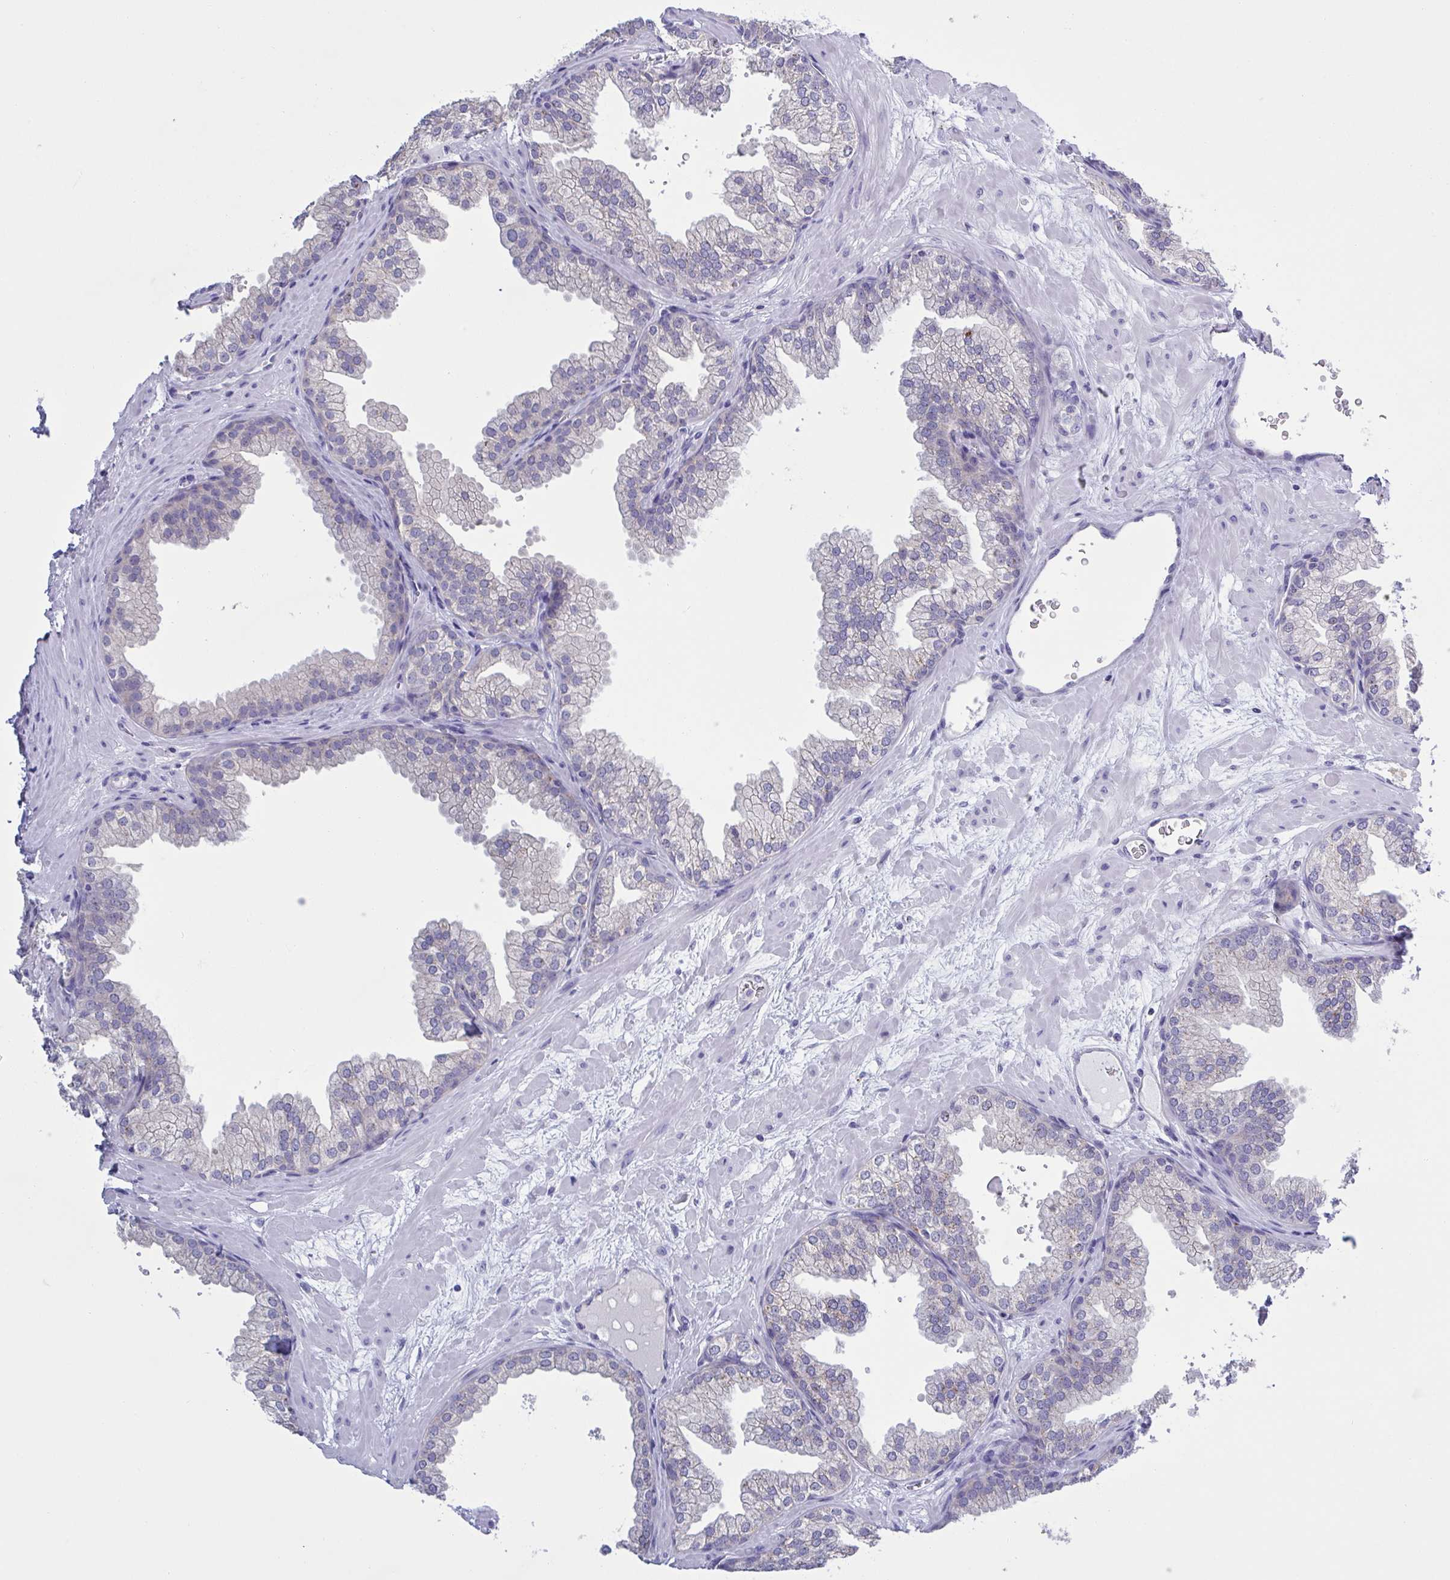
{"staining": {"intensity": "strong", "quantity": "<25%", "location": "cytoplasmic/membranous"}, "tissue": "prostate", "cell_type": "Glandular cells", "image_type": "normal", "snomed": [{"axis": "morphology", "description": "Normal tissue, NOS"}, {"axis": "topography", "description": "Prostate"}], "caption": "A brown stain highlights strong cytoplasmic/membranous positivity of a protein in glandular cells of normal prostate.", "gene": "CHMP5", "patient": {"sex": "male", "age": 37}}